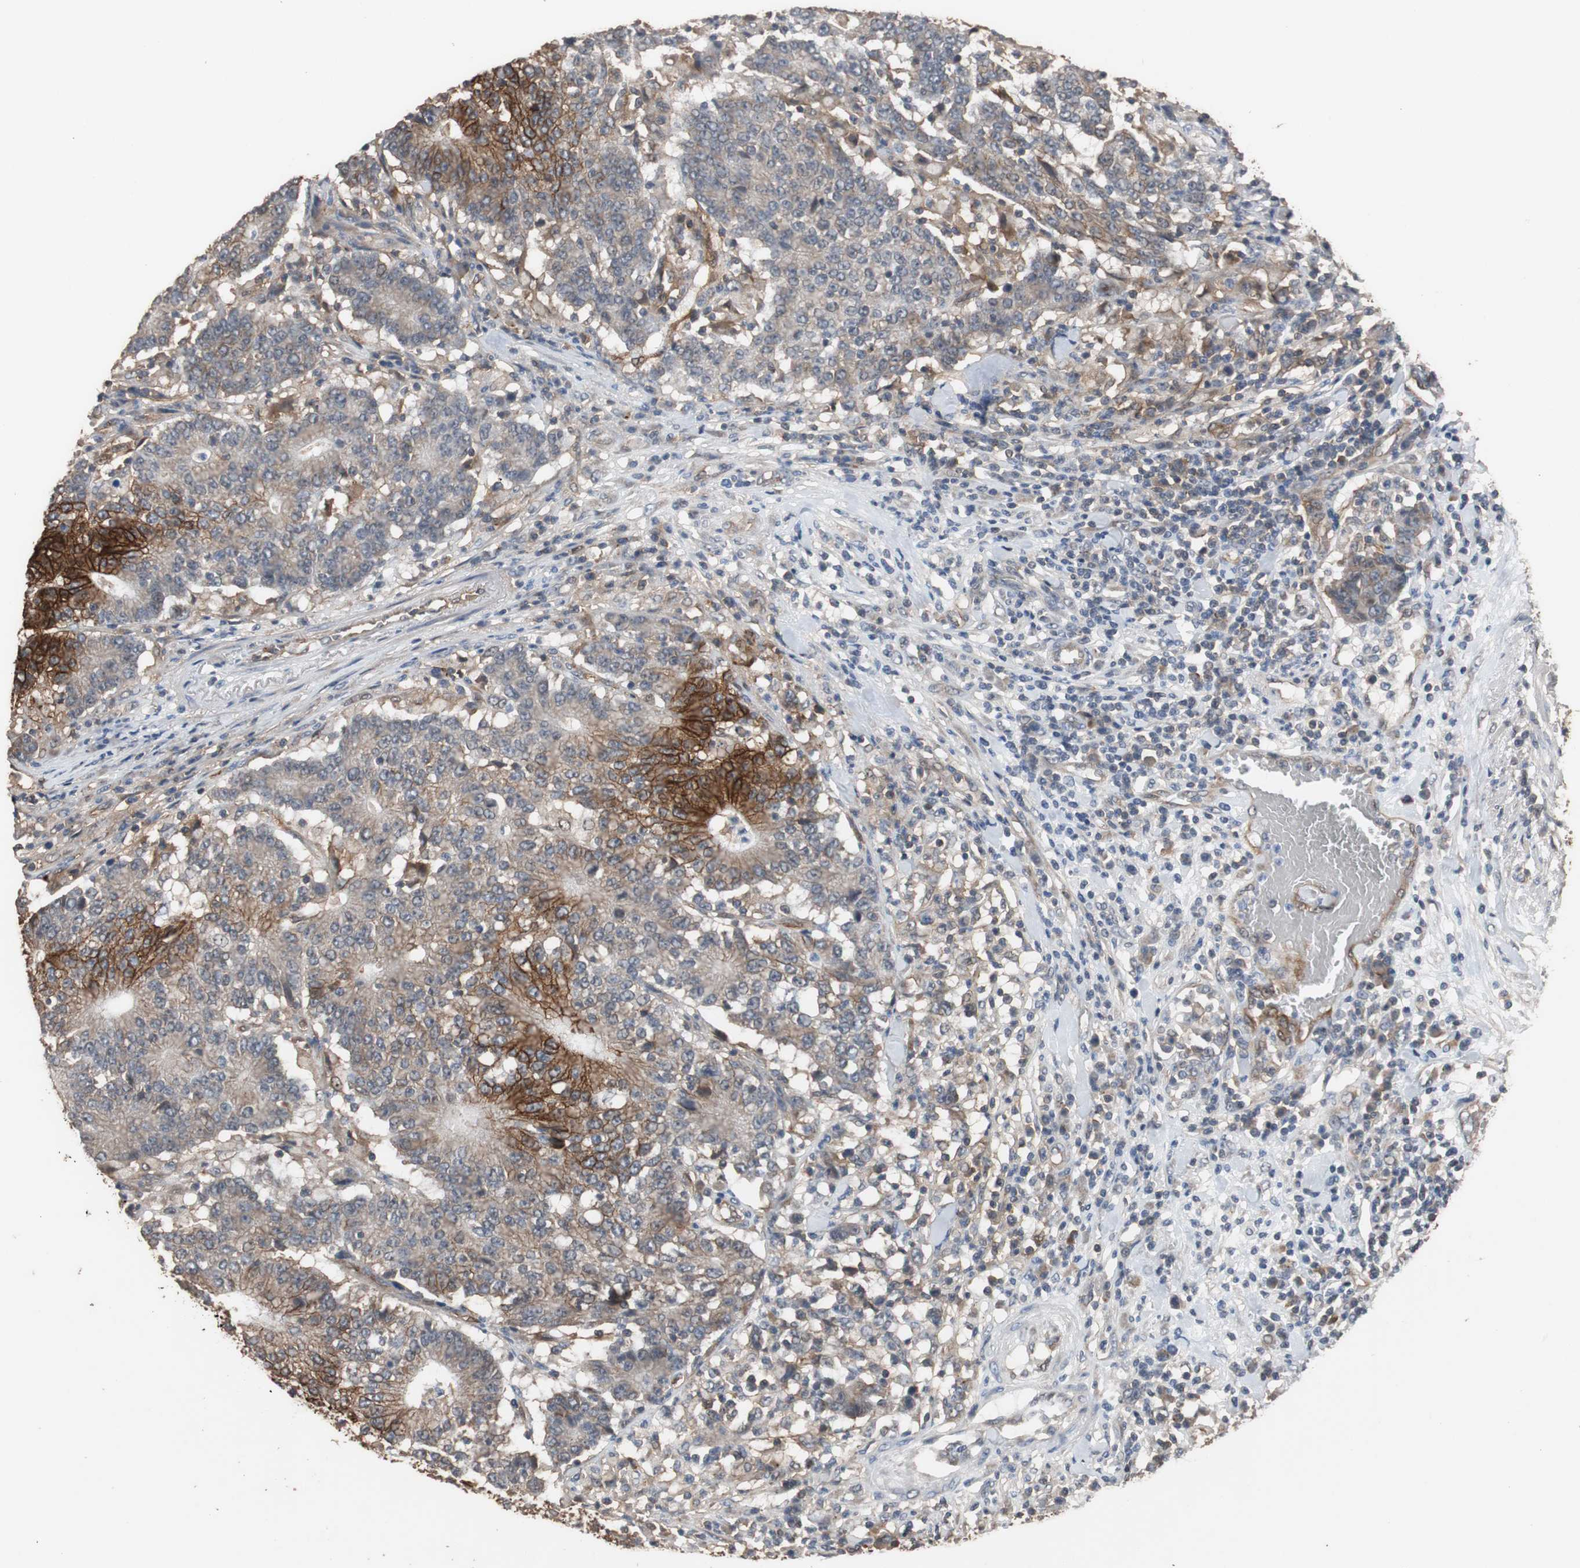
{"staining": {"intensity": "strong", "quantity": ">75%", "location": "cytoplasmic/membranous"}, "tissue": "colorectal cancer", "cell_type": "Tumor cells", "image_type": "cancer", "snomed": [{"axis": "morphology", "description": "Normal tissue, NOS"}, {"axis": "morphology", "description": "Adenocarcinoma, NOS"}, {"axis": "topography", "description": "Colon"}], "caption": "DAB immunohistochemical staining of human adenocarcinoma (colorectal) exhibits strong cytoplasmic/membranous protein positivity in about >75% of tumor cells.", "gene": "NDRG1", "patient": {"sex": "female", "age": 75}}